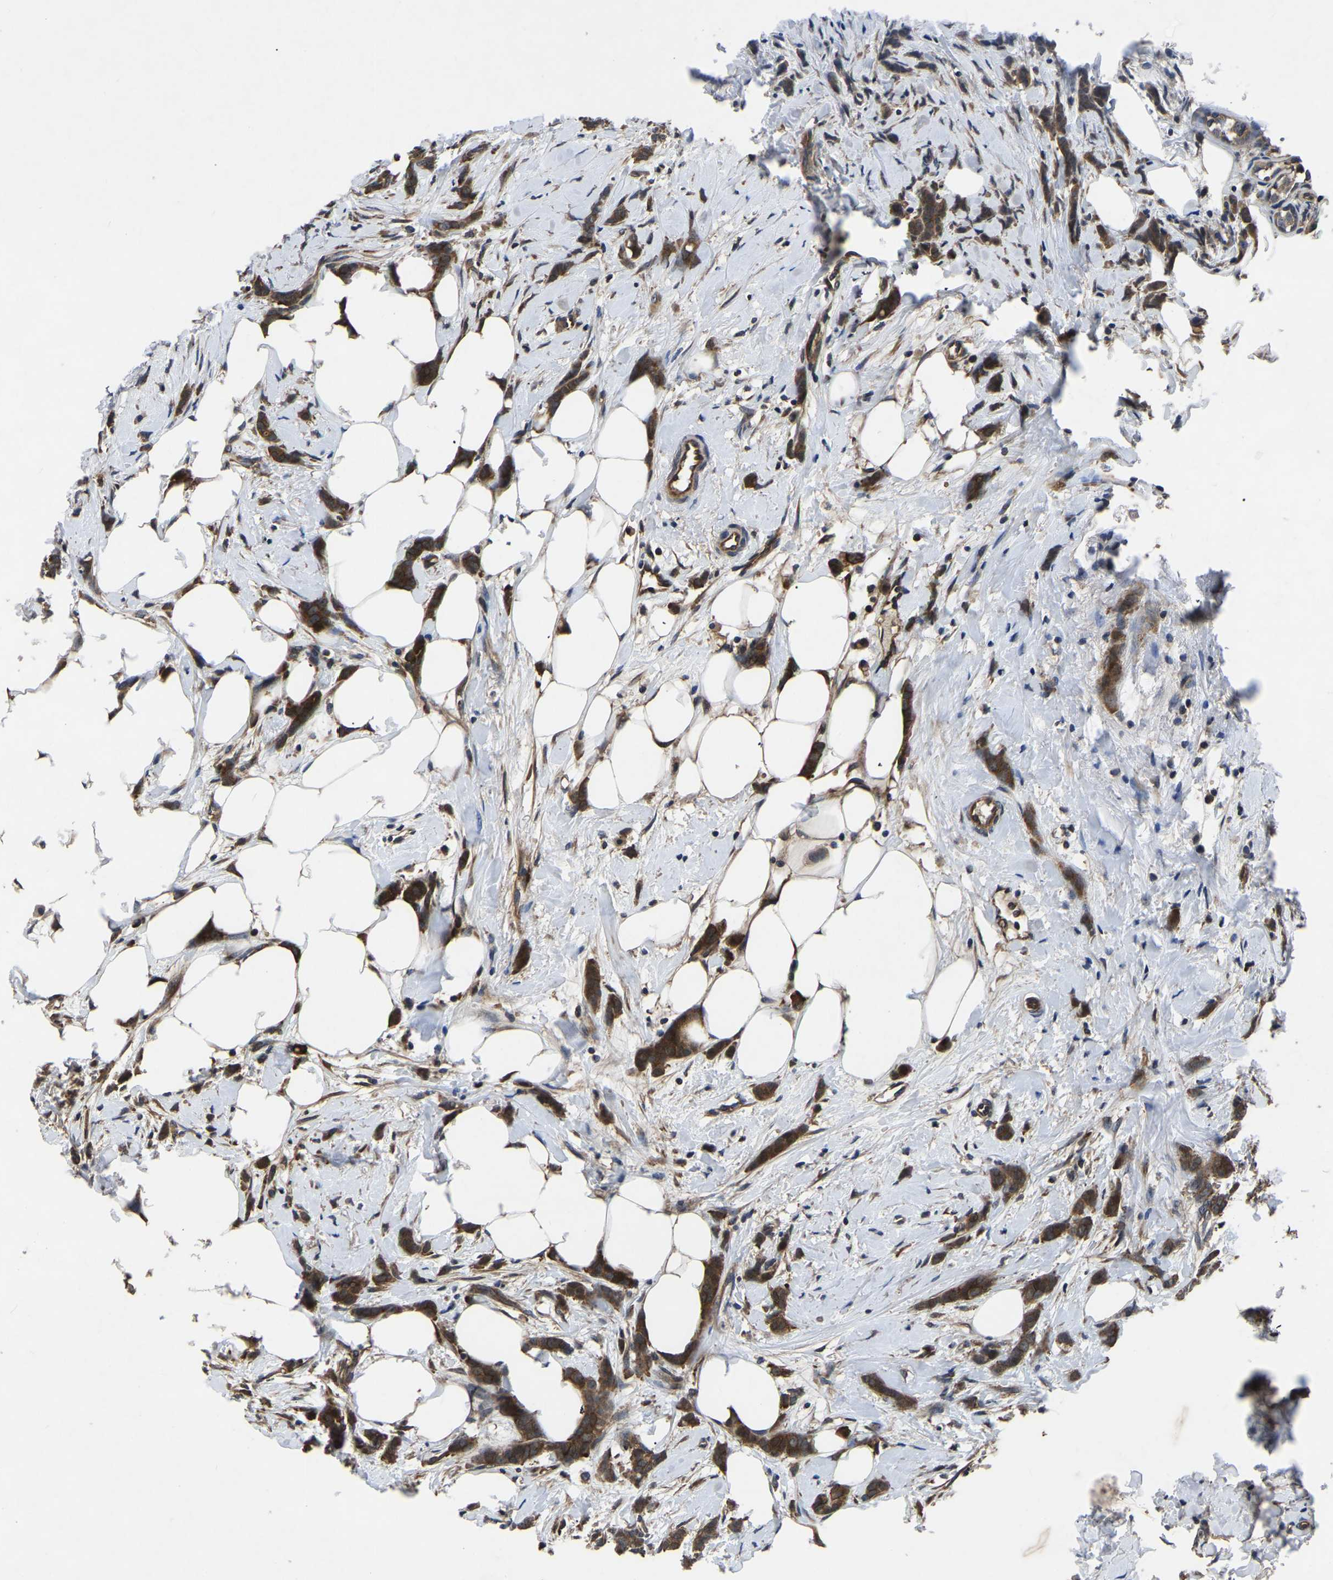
{"staining": {"intensity": "strong", "quantity": ">75%", "location": "cytoplasmic/membranous"}, "tissue": "breast cancer", "cell_type": "Tumor cells", "image_type": "cancer", "snomed": [{"axis": "morphology", "description": "Lobular carcinoma, in situ"}, {"axis": "morphology", "description": "Lobular carcinoma"}, {"axis": "topography", "description": "Breast"}], "caption": "Immunohistochemical staining of human breast cancer displays high levels of strong cytoplasmic/membranous protein staining in approximately >75% of tumor cells.", "gene": "FGD5", "patient": {"sex": "female", "age": 41}}